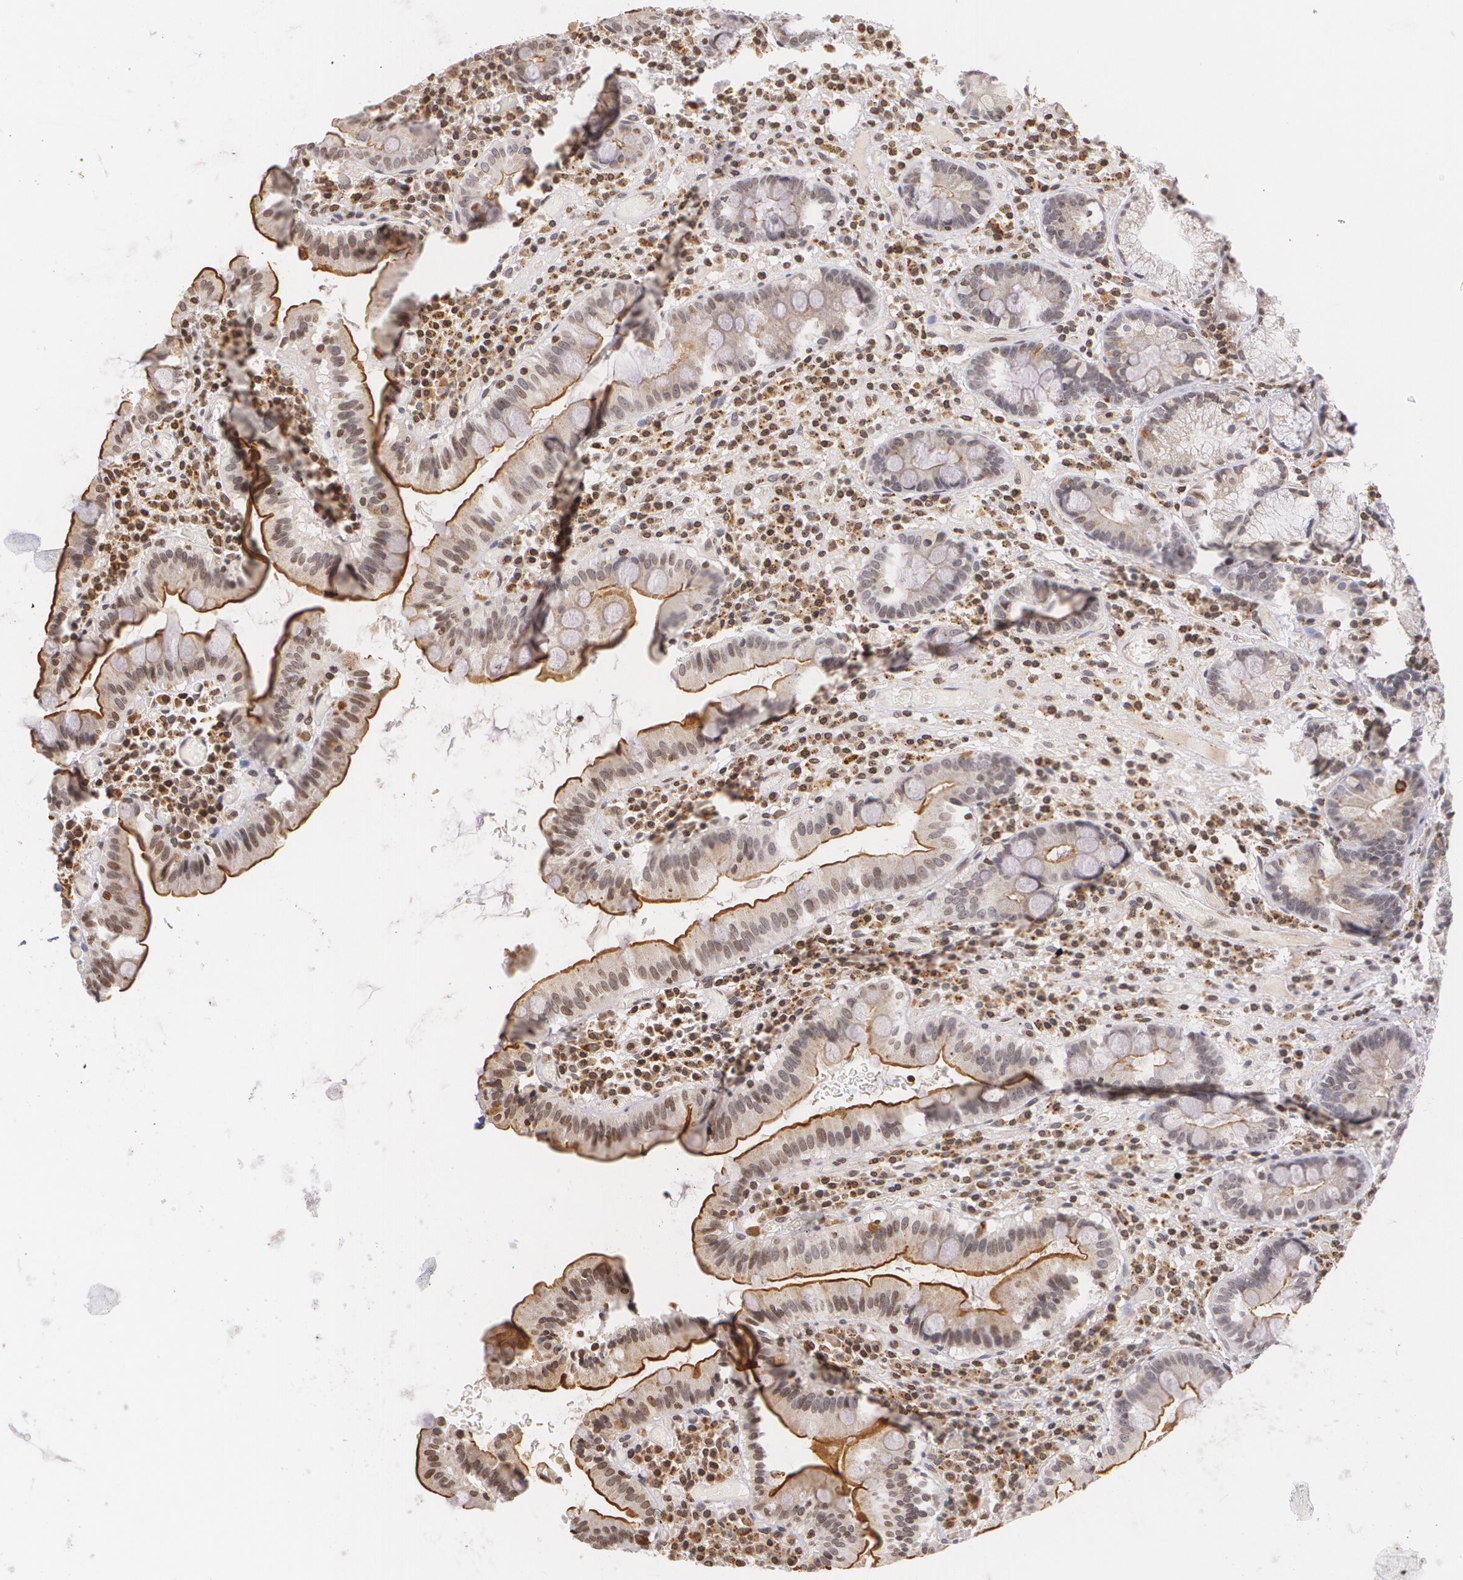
{"staining": {"intensity": "moderate", "quantity": ">75%", "location": "cytoplasmic/membranous,nuclear"}, "tissue": "duodenum", "cell_type": "Glandular cells", "image_type": "normal", "snomed": [{"axis": "morphology", "description": "Normal tissue, NOS"}, {"axis": "topography", "description": "Stomach, lower"}, {"axis": "topography", "description": "Duodenum"}], "caption": "Brown immunohistochemical staining in benign human duodenum reveals moderate cytoplasmic/membranous,nuclear positivity in about >75% of glandular cells. The protein of interest is shown in brown color, while the nuclei are stained blue.", "gene": "VAV3", "patient": {"sex": "male", "age": 84}}